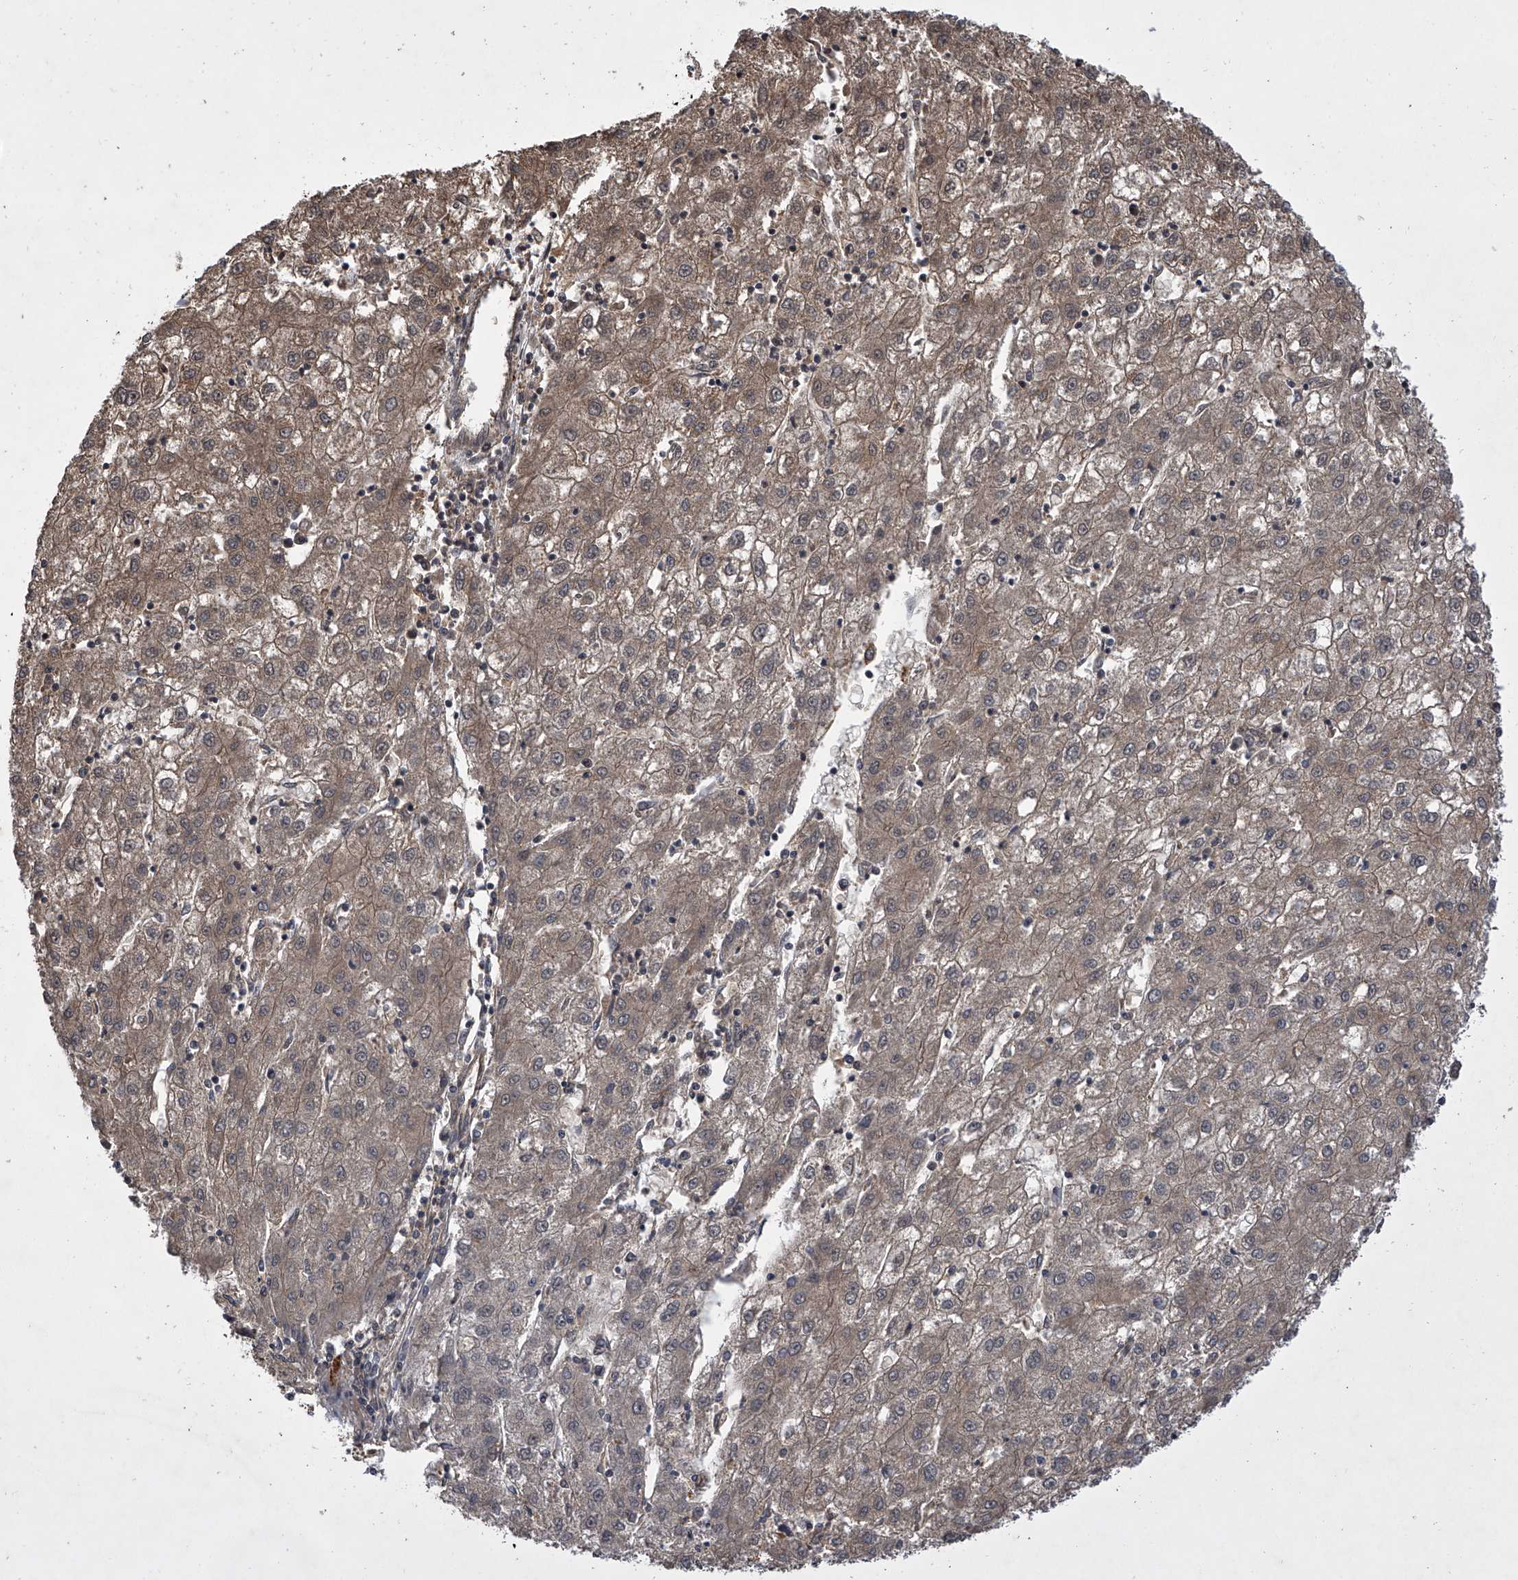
{"staining": {"intensity": "moderate", "quantity": ">75%", "location": "cytoplasmic/membranous"}, "tissue": "liver cancer", "cell_type": "Tumor cells", "image_type": "cancer", "snomed": [{"axis": "morphology", "description": "Carcinoma, Hepatocellular, NOS"}, {"axis": "topography", "description": "Liver"}], "caption": "Immunohistochemical staining of human liver cancer (hepatocellular carcinoma) displays medium levels of moderate cytoplasmic/membranous protein staining in approximately >75% of tumor cells.", "gene": "HEATR6", "patient": {"sex": "male", "age": 72}}